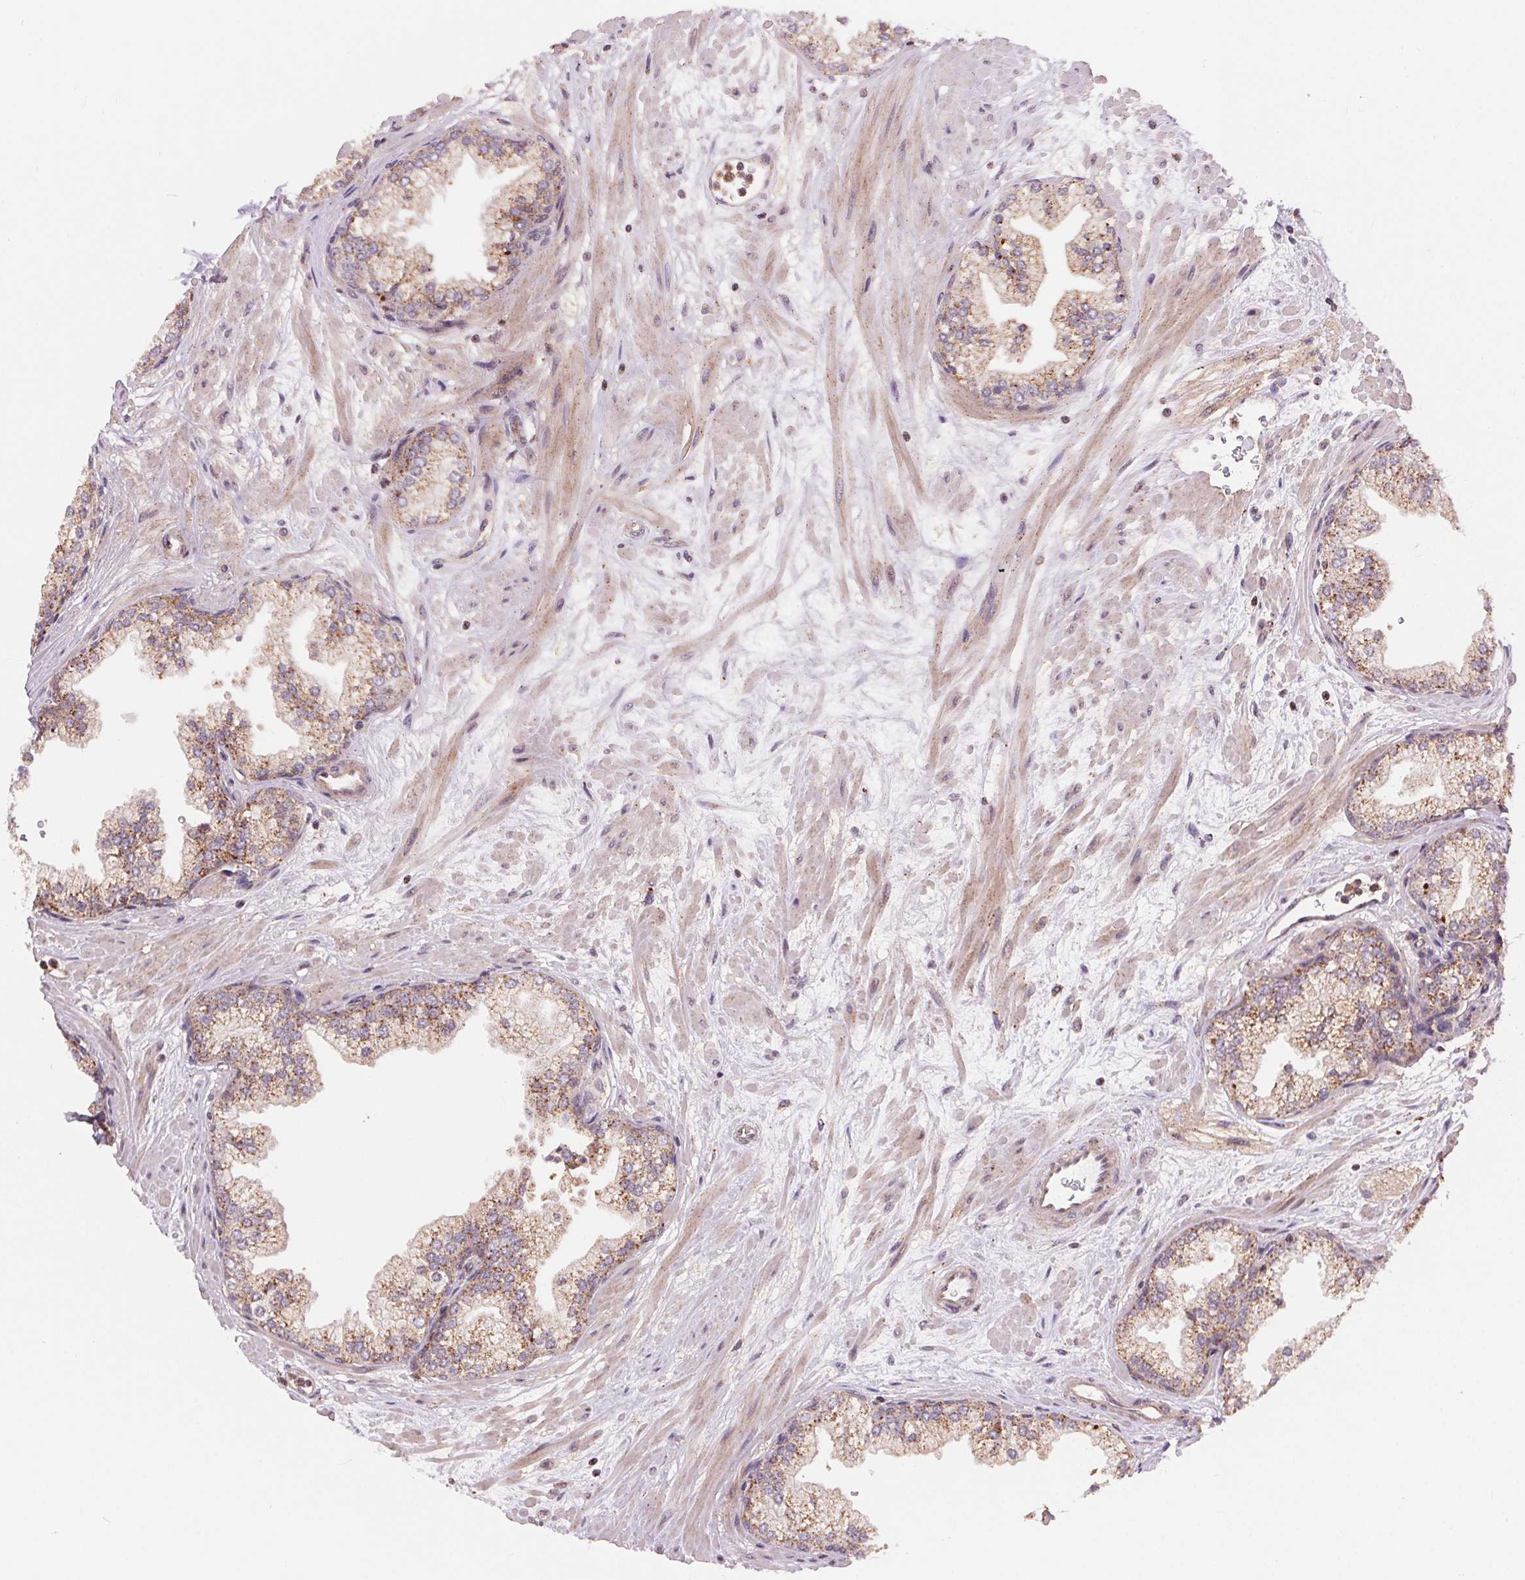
{"staining": {"intensity": "strong", "quantity": "25%-75%", "location": "cytoplasmic/membranous"}, "tissue": "prostate", "cell_type": "Glandular cells", "image_type": "normal", "snomed": [{"axis": "morphology", "description": "Normal tissue, NOS"}, {"axis": "topography", "description": "Prostate"}, {"axis": "topography", "description": "Peripheral nerve tissue"}], "caption": "Protein staining by IHC exhibits strong cytoplasmic/membranous positivity in approximately 25%-75% of glandular cells in normal prostate.", "gene": "CHMP4B", "patient": {"sex": "male", "age": 61}}